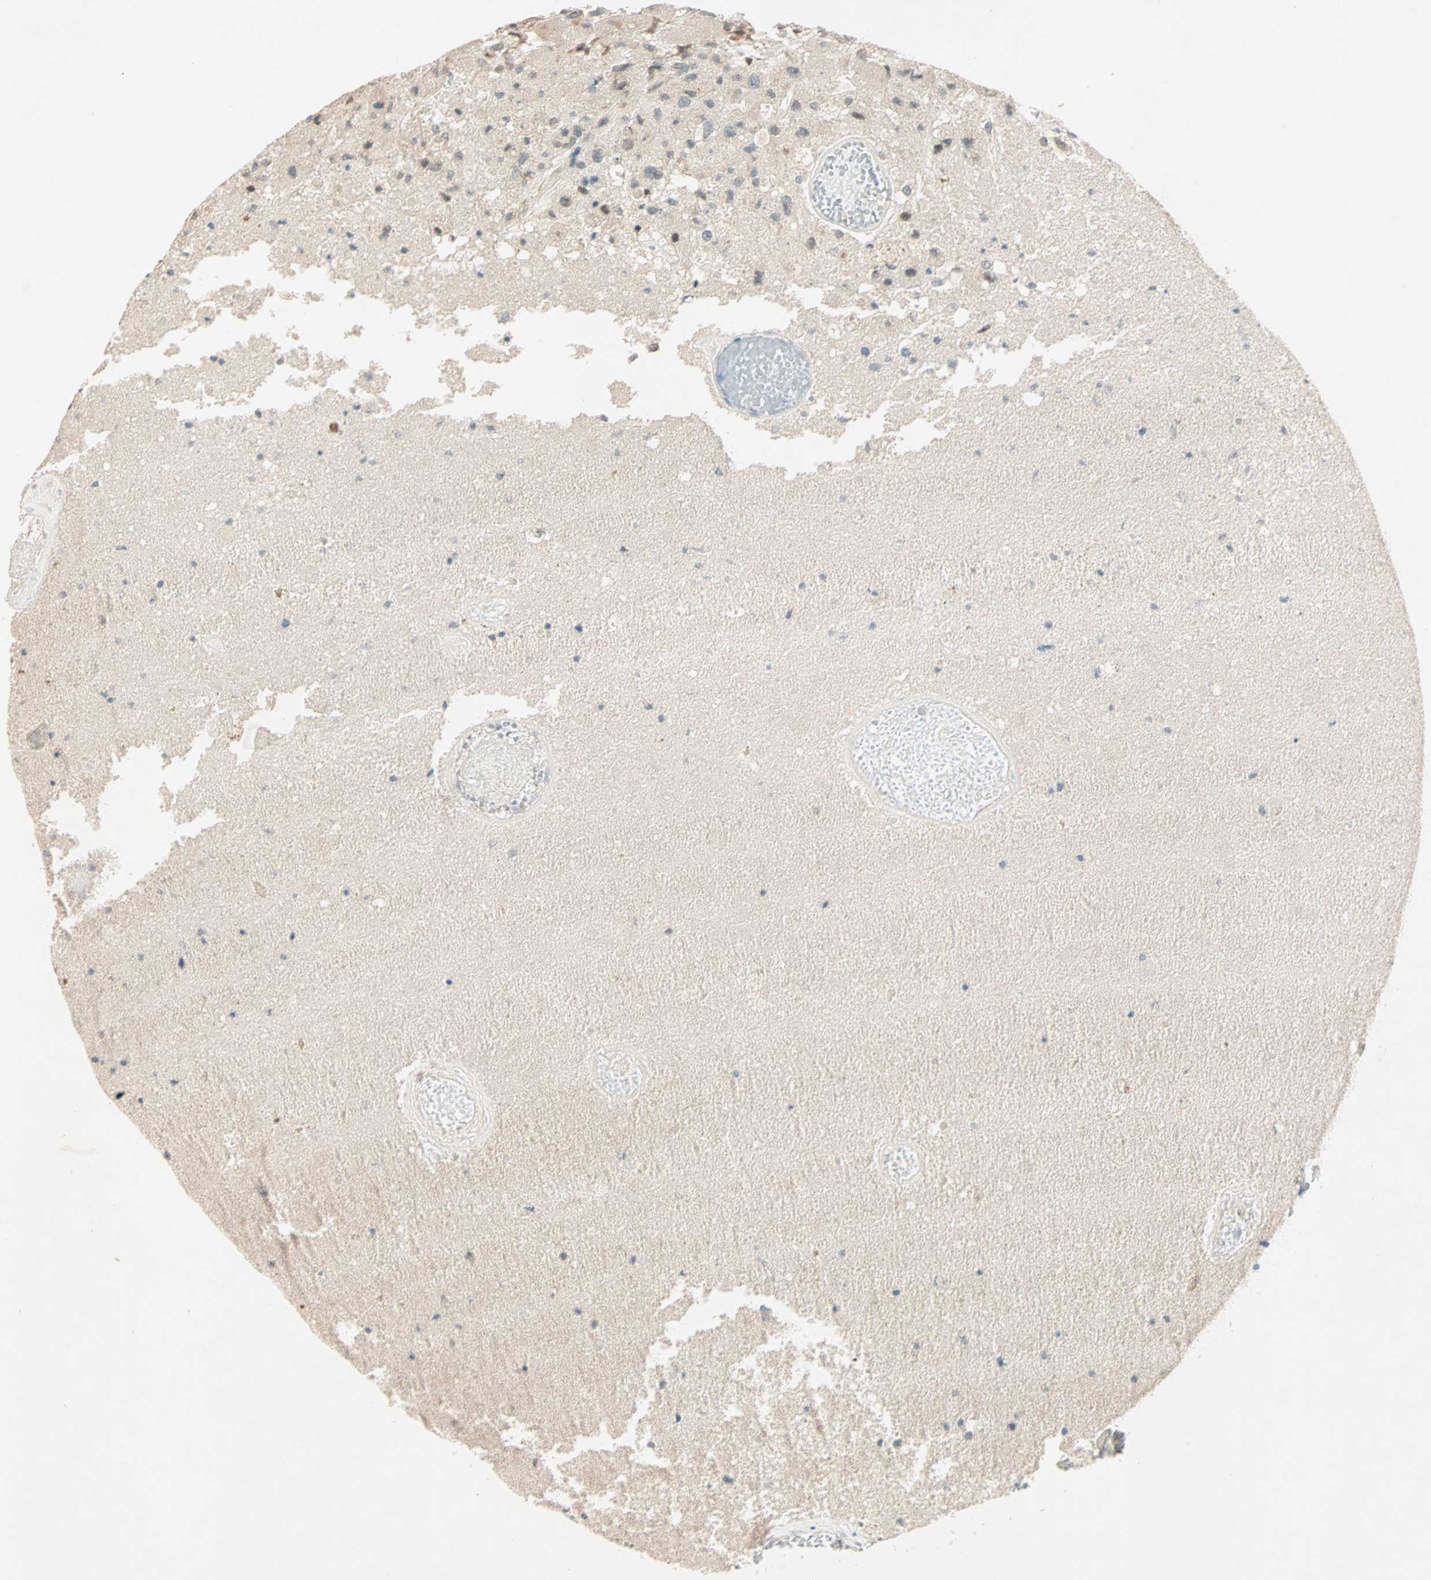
{"staining": {"intensity": "weak", "quantity": "<25%", "location": "cytoplasmic/membranous"}, "tissue": "glioma", "cell_type": "Tumor cells", "image_type": "cancer", "snomed": [{"axis": "morphology", "description": "Normal tissue, NOS"}, {"axis": "morphology", "description": "Glioma, malignant, High grade"}, {"axis": "topography", "description": "Cerebral cortex"}], "caption": "Immunohistochemical staining of human malignant glioma (high-grade) exhibits no significant positivity in tumor cells.", "gene": "PRDM2", "patient": {"sex": "male", "age": 77}}